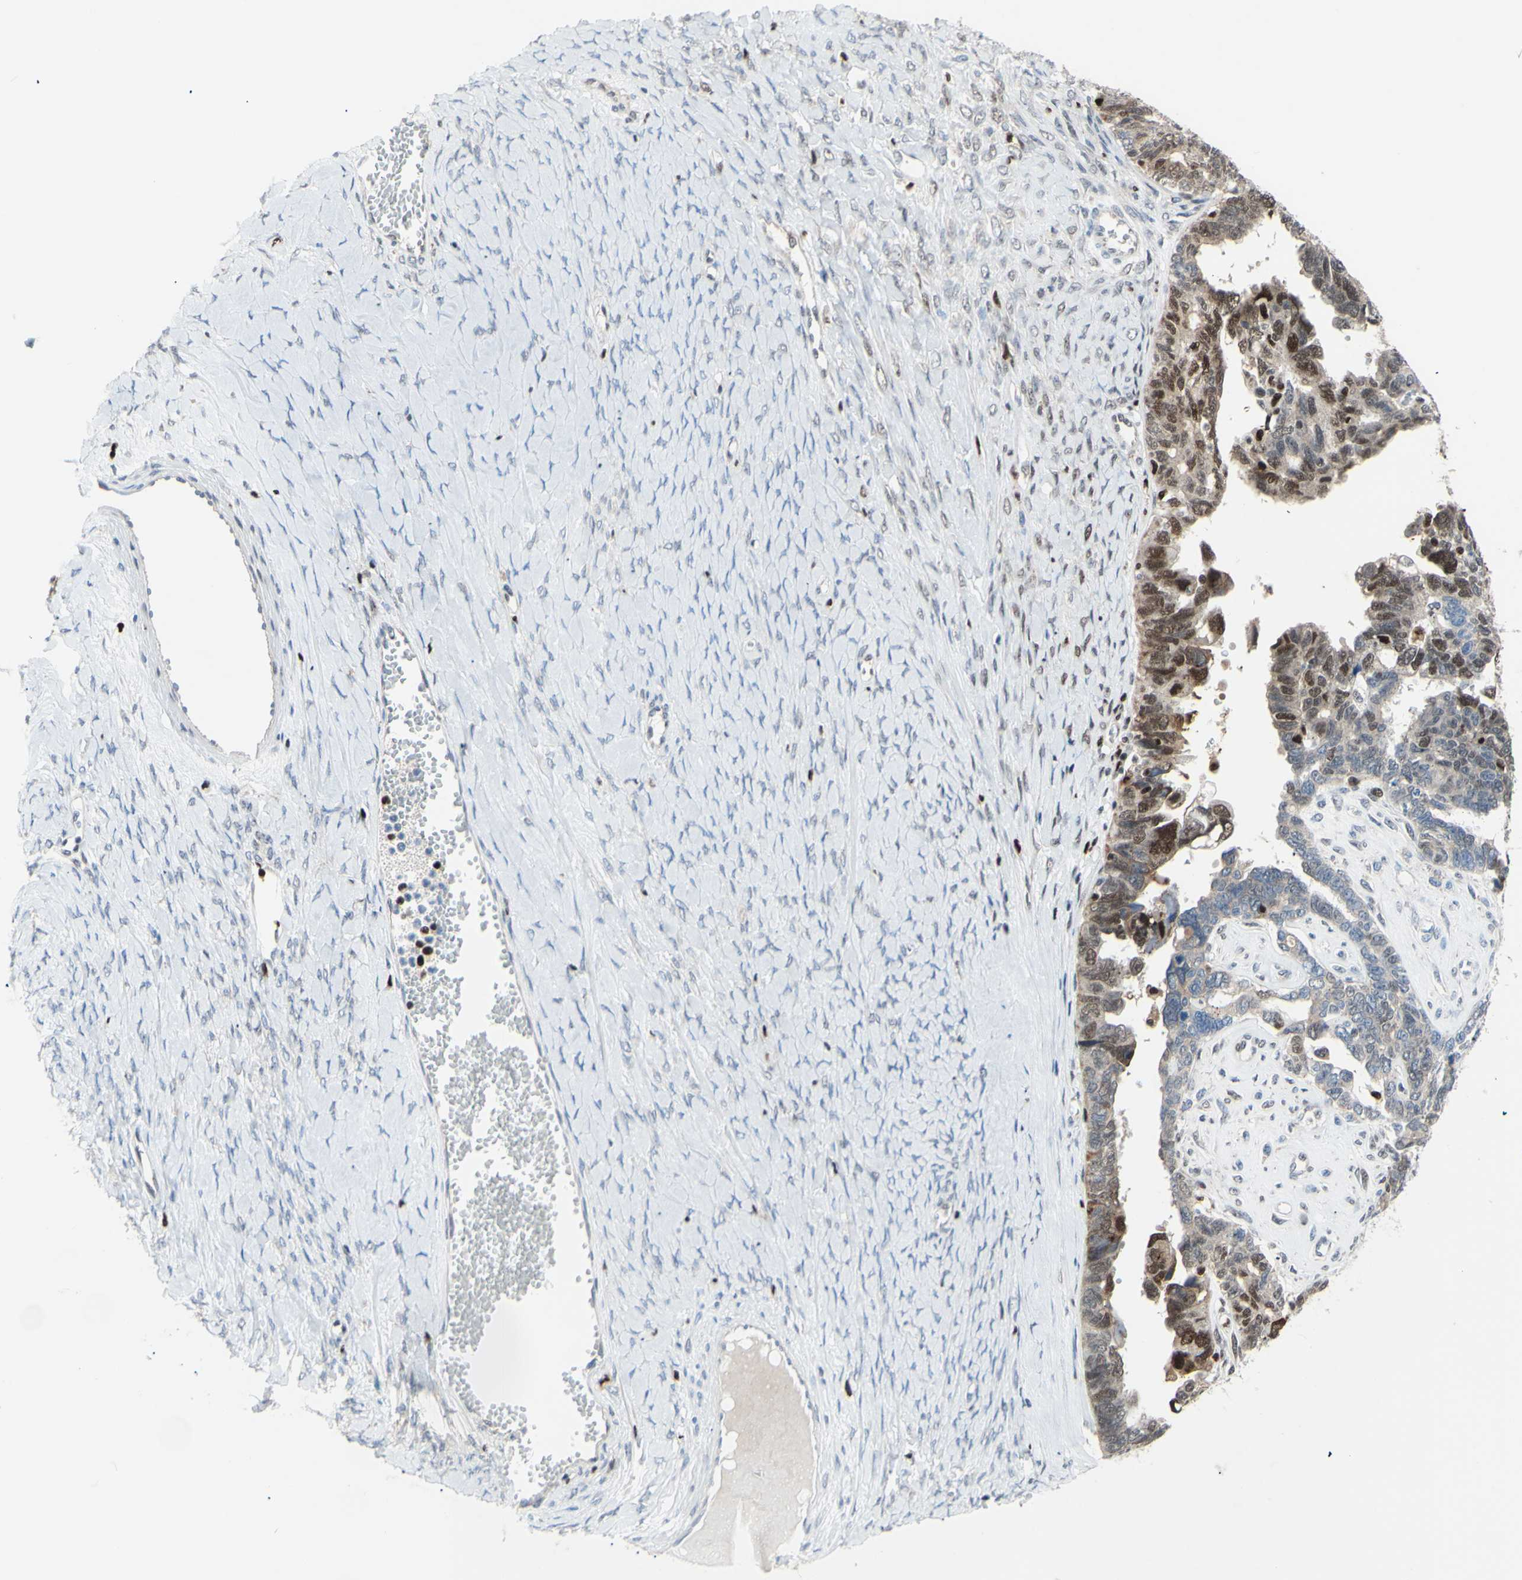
{"staining": {"intensity": "strong", "quantity": "25%-75%", "location": "cytoplasmic/membranous,nuclear"}, "tissue": "ovarian cancer", "cell_type": "Tumor cells", "image_type": "cancer", "snomed": [{"axis": "morphology", "description": "Cystadenocarcinoma, serous, NOS"}, {"axis": "topography", "description": "Ovary"}], "caption": "This is an image of immunohistochemistry (IHC) staining of ovarian serous cystadenocarcinoma, which shows strong positivity in the cytoplasmic/membranous and nuclear of tumor cells.", "gene": "EED", "patient": {"sex": "female", "age": 79}}